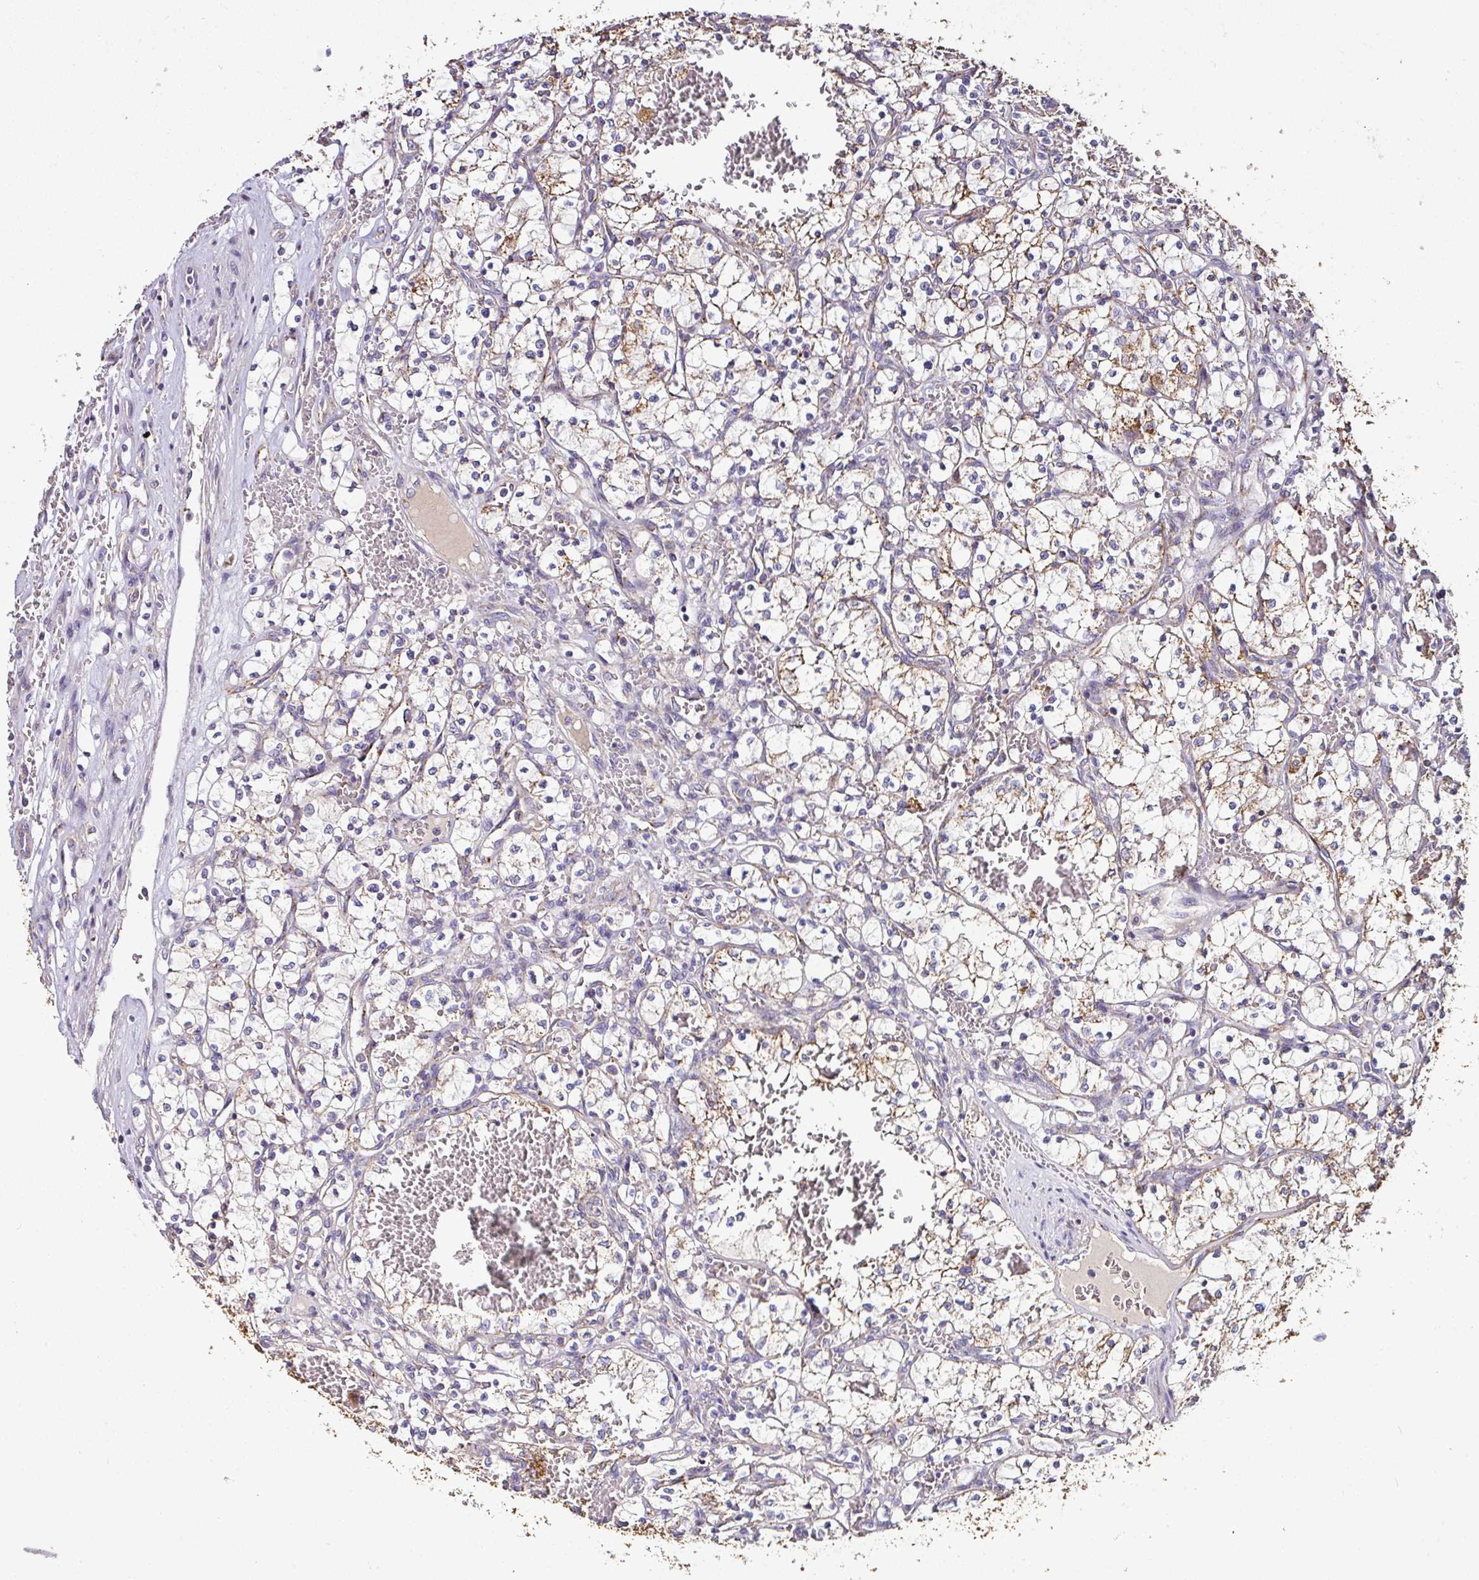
{"staining": {"intensity": "moderate", "quantity": "25%-75%", "location": "cytoplasmic/membranous"}, "tissue": "renal cancer", "cell_type": "Tumor cells", "image_type": "cancer", "snomed": [{"axis": "morphology", "description": "Adenocarcinoma, NOS"}, {"axis": "topography", "description": "Kidney"}], "caption": "Immunohistochemical staining of human adenocarcinoma (renal) demonstrates moderate cytoplasmic/membranous protein staining in about 25%-75% of tumor cells. (brown staining indicates protein expression, while blue staining denotes nuclei).", "gene": "CPD", "patient": {"sex": "female", "age": 69}}